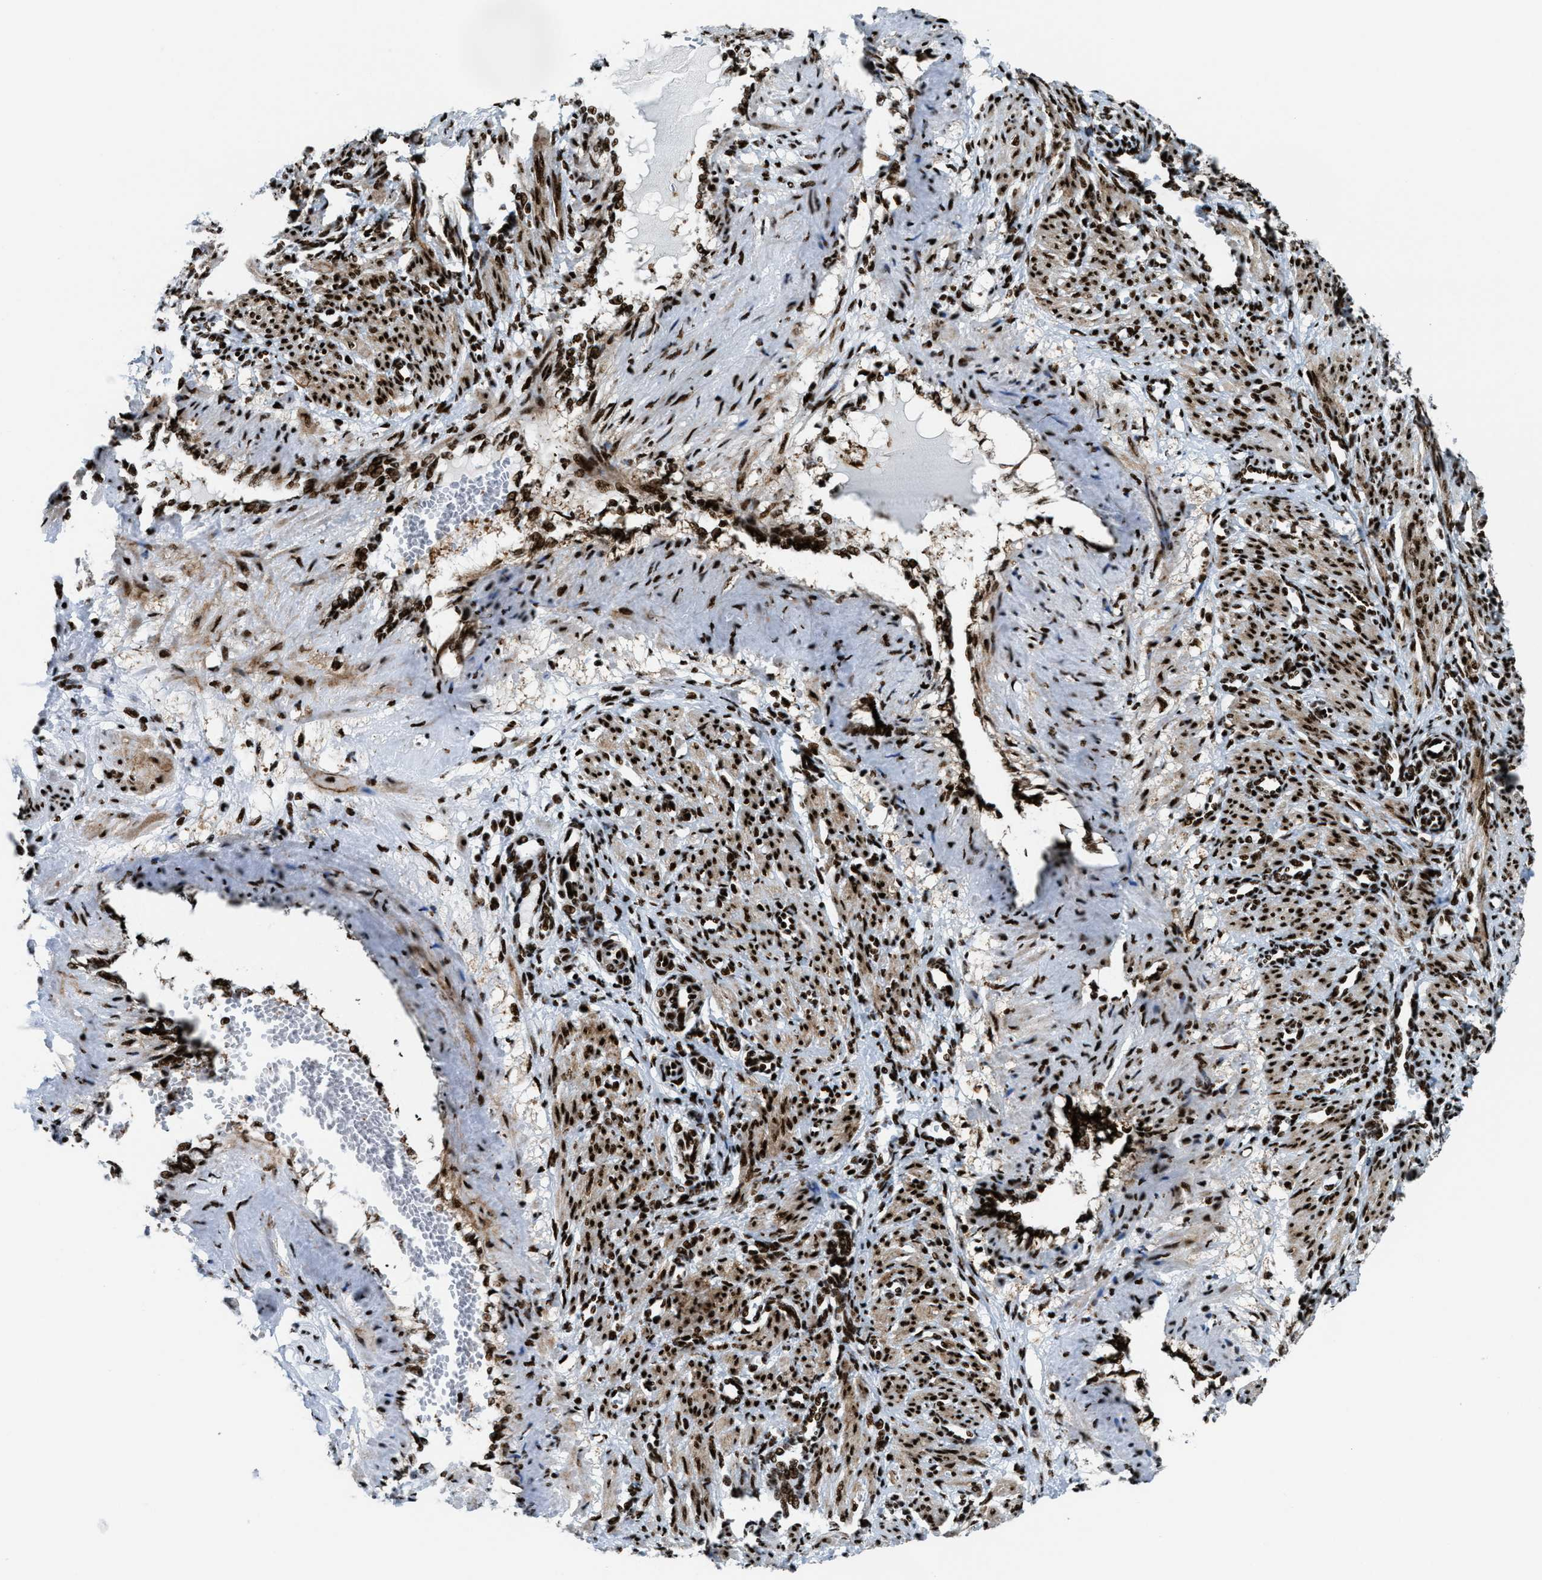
{"staining": {"intensity": "strong", "quantity": ">75%", "location": "nuclear"}, "tissue": "smooth muscle", "cell_type": "Smooth muscle cells", "image_type": "normal", "snomed": [{"axis": "morphology", "description": "Normal tissue, NOS"}, {"axis": "topography", "description": "Endometrium"}], "caption": "Smooth muscle cells exhibit high levels of strong nuclear positivity in about >75% of cells in normal human smooth muscle. The staining was performed using DAB (3,3'-diaminobenzidine) to visualize the protein expression in brown, while the nuclei were stained in blue with hematoxylin (Magnification: 20x).", "gene": "NONO", "patient": {"sex": "female", "age": 33}}